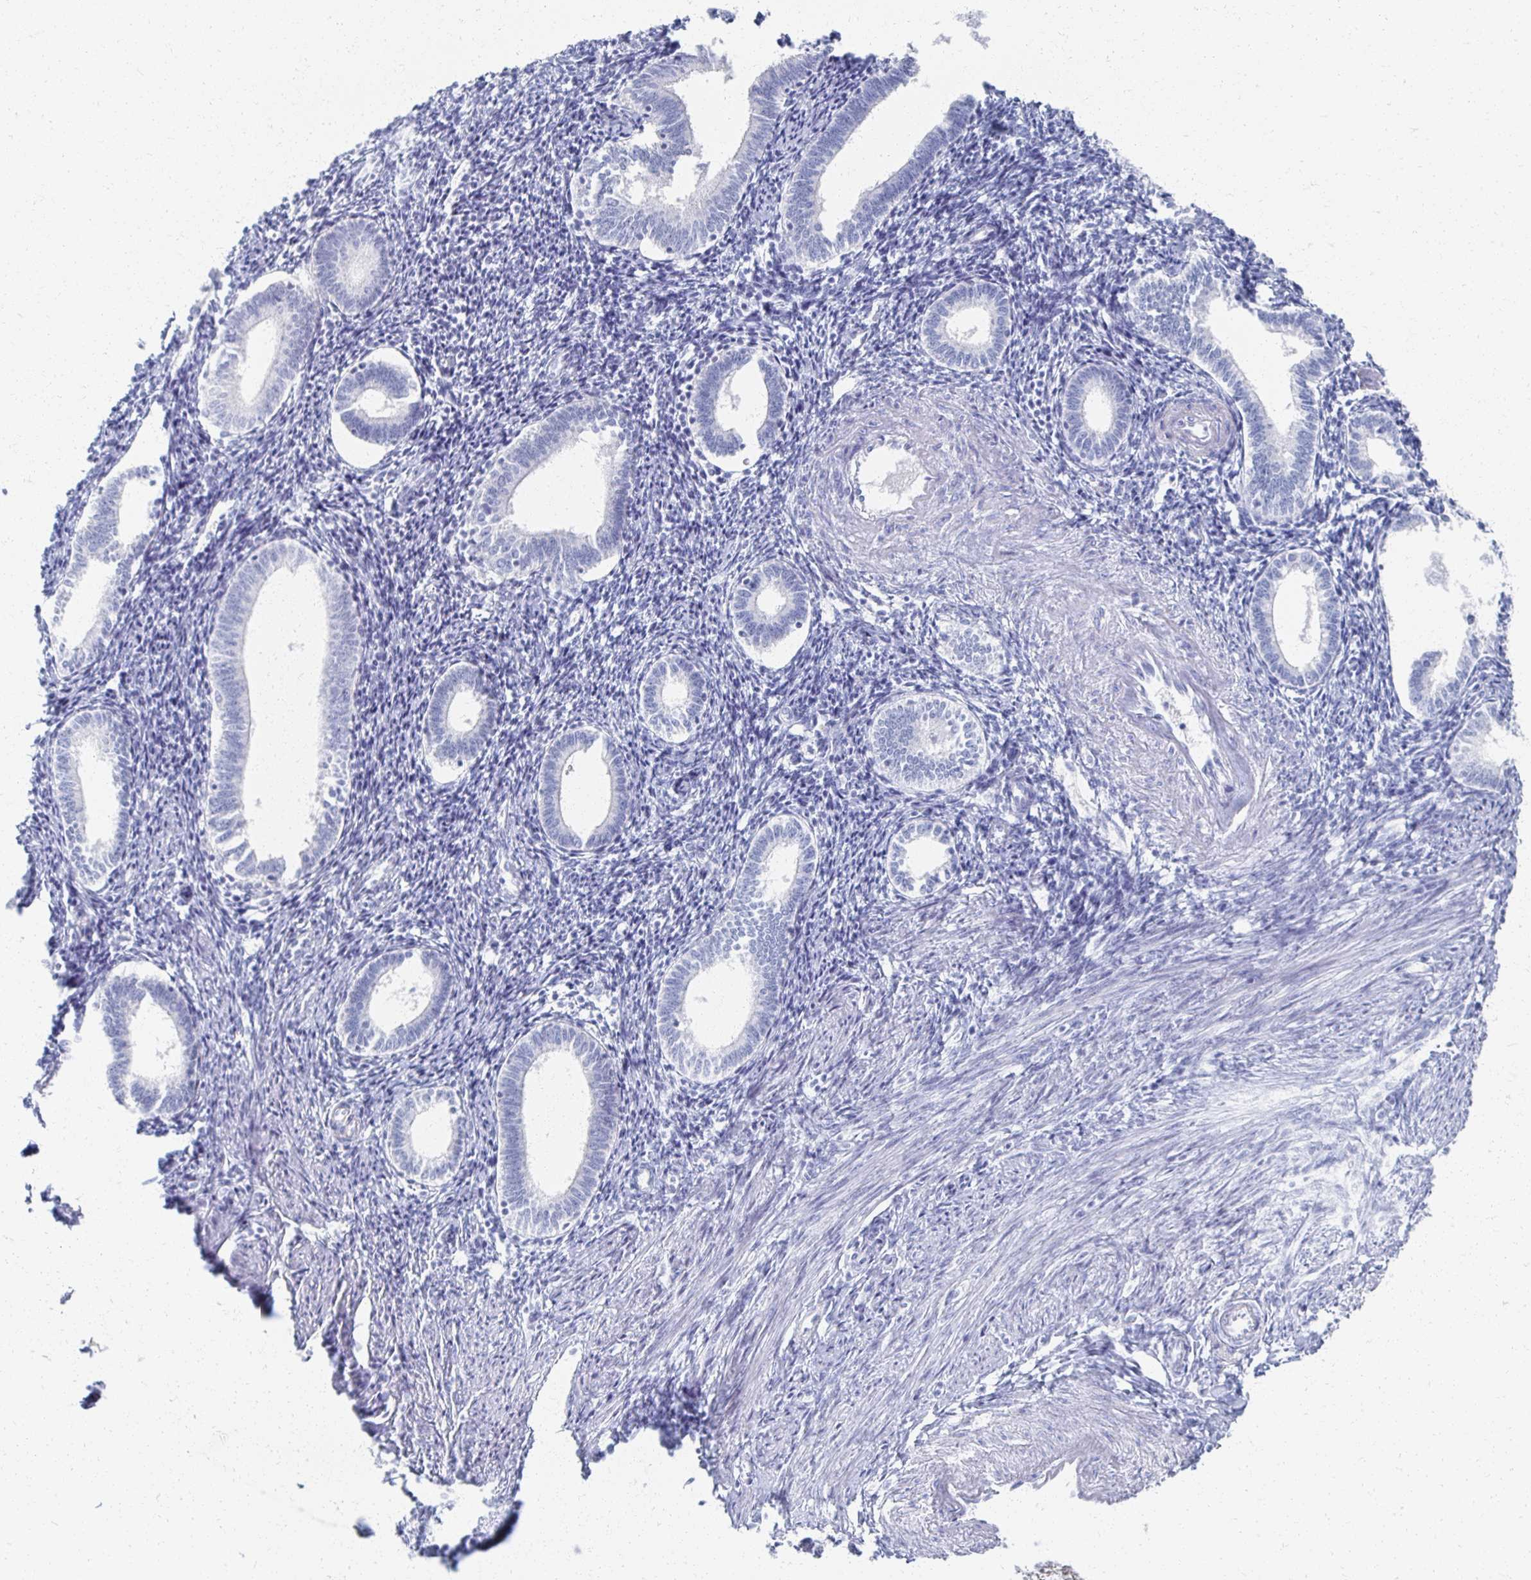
{"staining": {"intensity": "negative", "quantity": "none", "location": "none"}, "tissue": "endometrium", "cell_type": "Cells in endometrial stroma", "image_type": "normal", "snomed": [{"axis": "morphology", "description": "Normal tissue, NOS"}, {"axis": "topography", "description": "Endometrium"}], "caption": "A high-resolution micrograph shows immunohistochemistry staining of unremarkable endometrium, which exhibits no significant positivity in cells in endometrial stroma. The staining was performed using DAB to visualize the protein expression in brown, while the nuclei were stained in blue with hematoxylin (Magnification: 20x).", "gene": "PRR20A", "patient": {"sex": "female", "age": 41}}